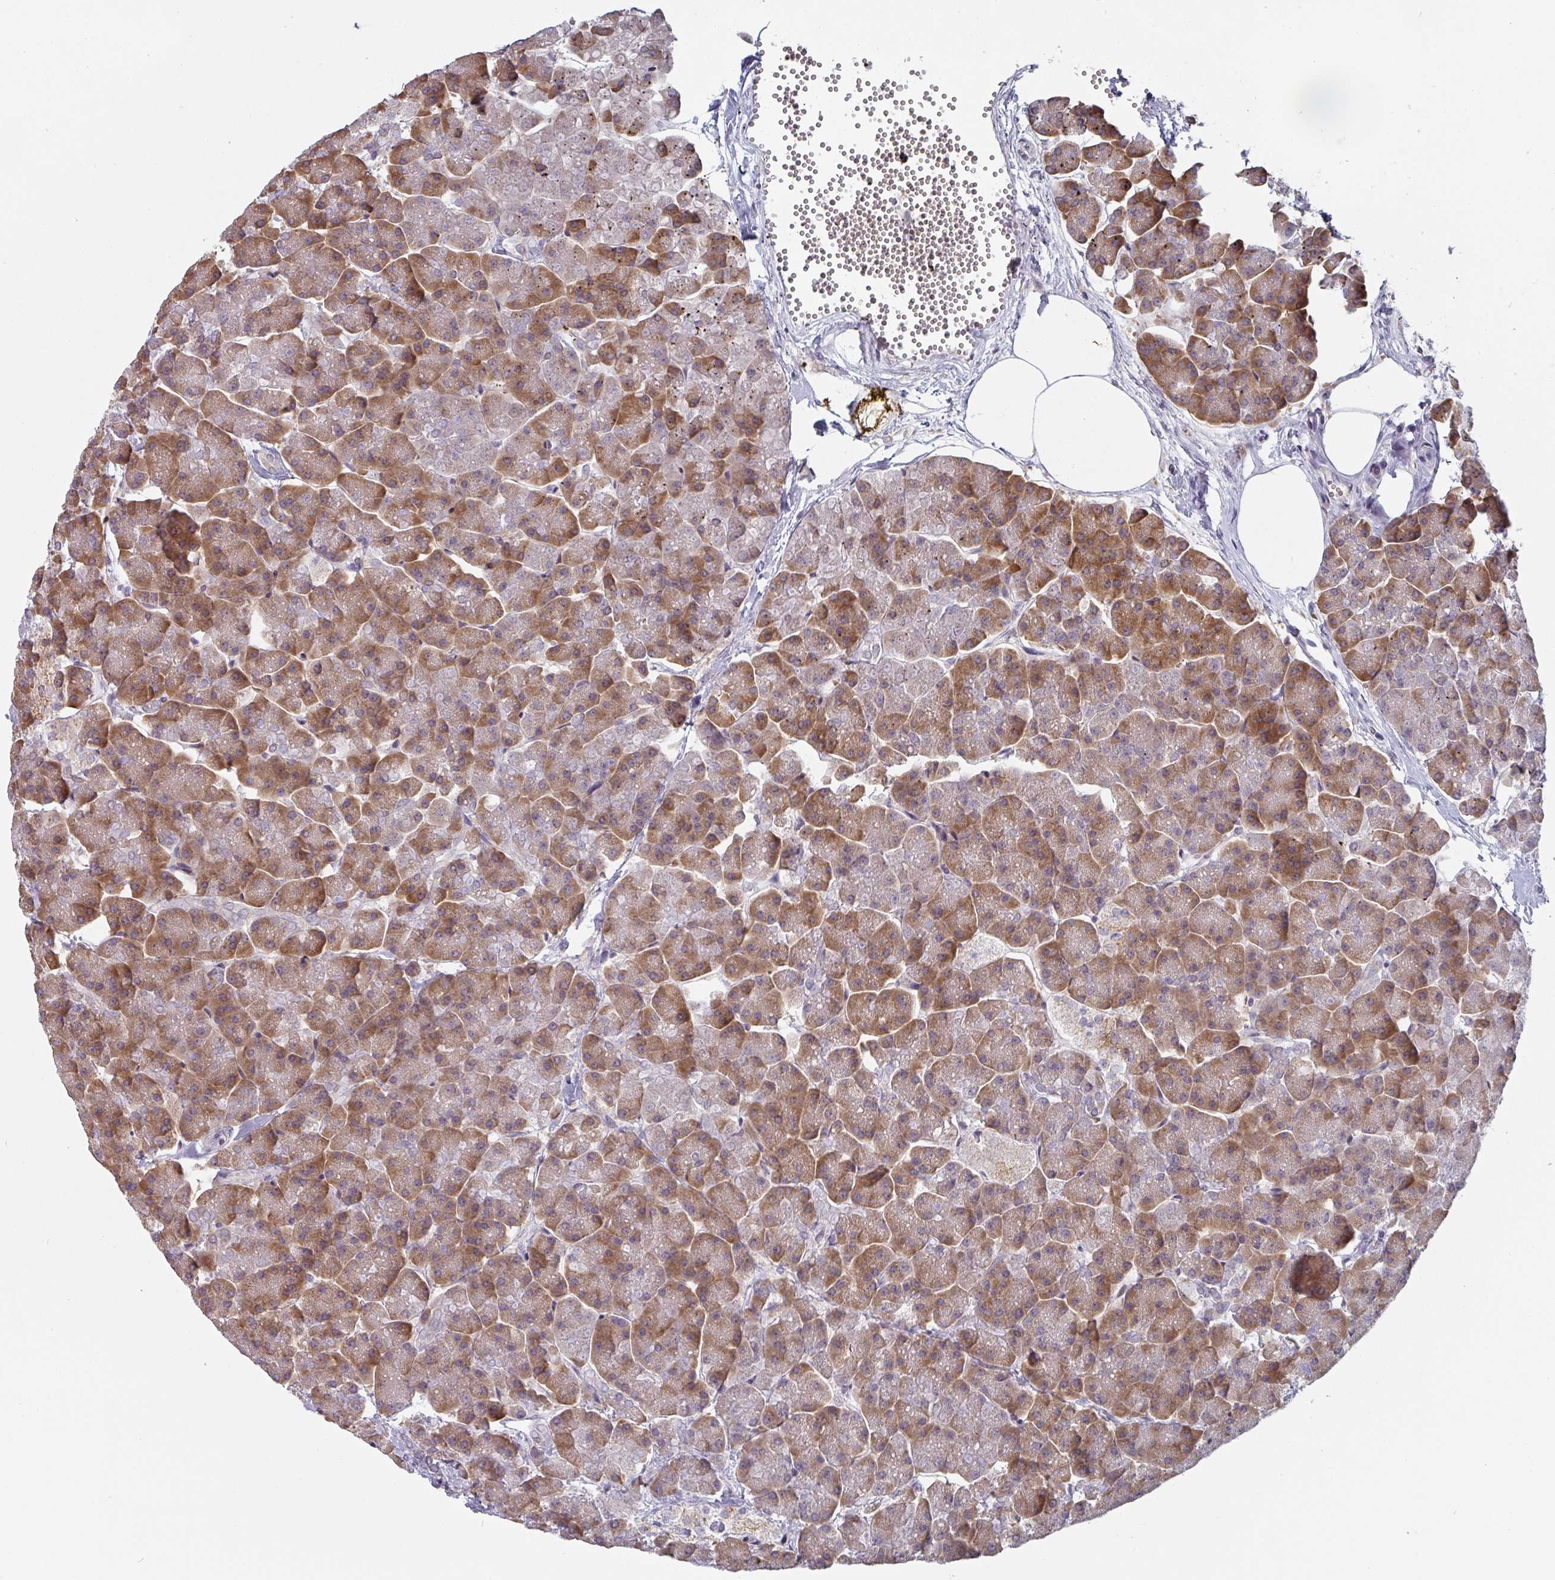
{"staining": {"intensity": "moderate", "quantity": ">75%", "location": "cytoplasmic/membranous"}, "tissue": "pancreas", "cell_type": "Exocrine glandular cells", "image_type": "normal", "snomed": [{"axis": "morphology", "description": "Normal tissue, NOS"}, {"axis": "topography", "description": "Pancreas"}, {"axis": "topography", "description": "Peripheral nerve tissue"}], "caption": "Immunohistochemistry (IHC) (DAB (3,3'-diaminobenzidine)) staining of normal human pancreas exhibits moderate cytoplasmic/membranous protein positivity in about >75% of exocrine glandular cells.", "gene": "TAPT1", "patient": {"sex": "male", "age": 54}}